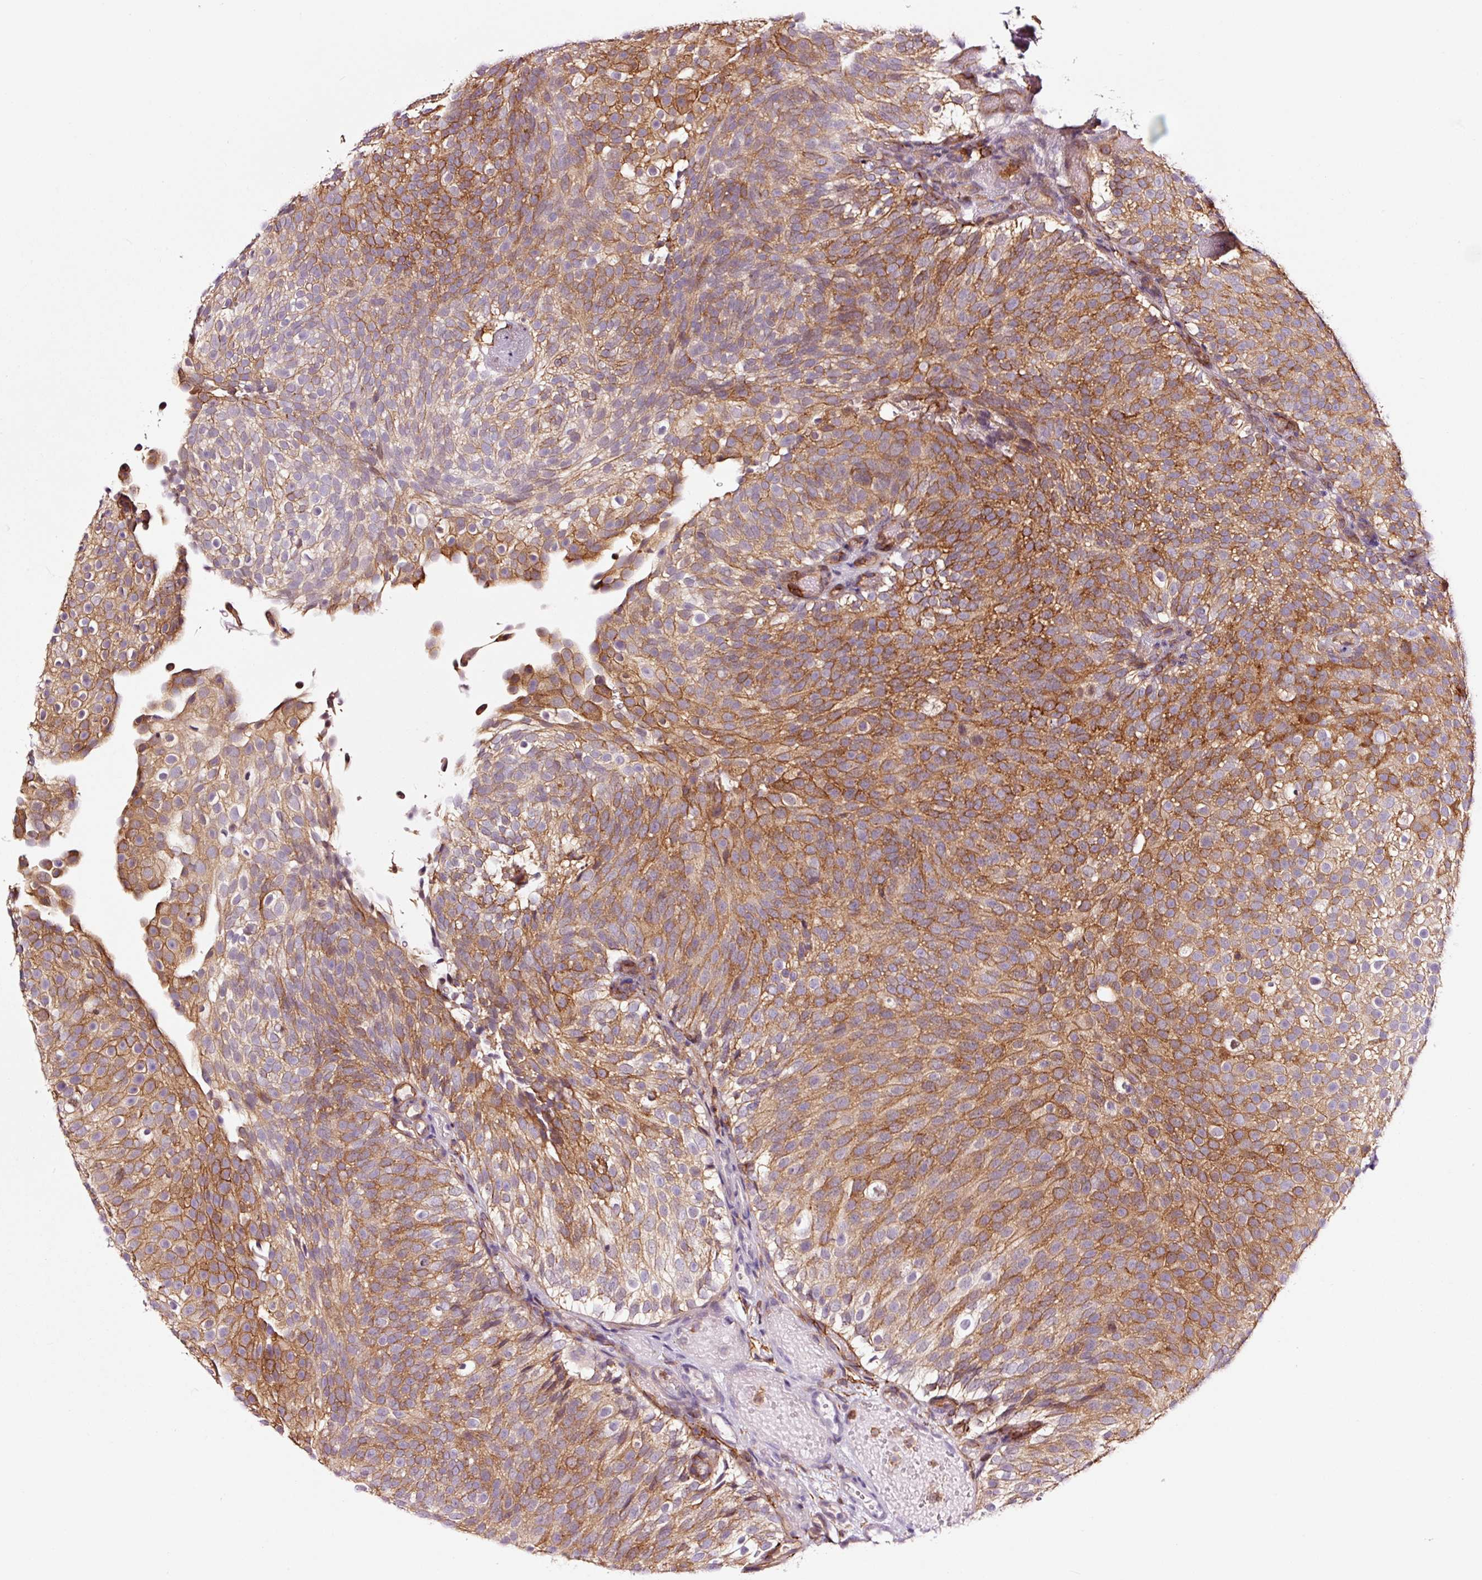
{"staining": {"intensity": "moderate", "quantity": "25%-75%", "location": "cytoplasmic/membranous"}, "tissue": "urothelial cancer", "cell_type": "Tumor cells", "image_type": "cancer", "snomed": [{"axis": "morphology", "description": "Urothelial carcinoma, Low grade"}, {"axis": "topography", "description": "Urinary bladder"}], "caption": "The histopathology image shows a brown stain indicating the presence of a protein in the cytoplasmic/membranous of tumor cells in urothelial cancer.", "gene": "ADD3", "patient": {"sex": "male", "age": 78}}